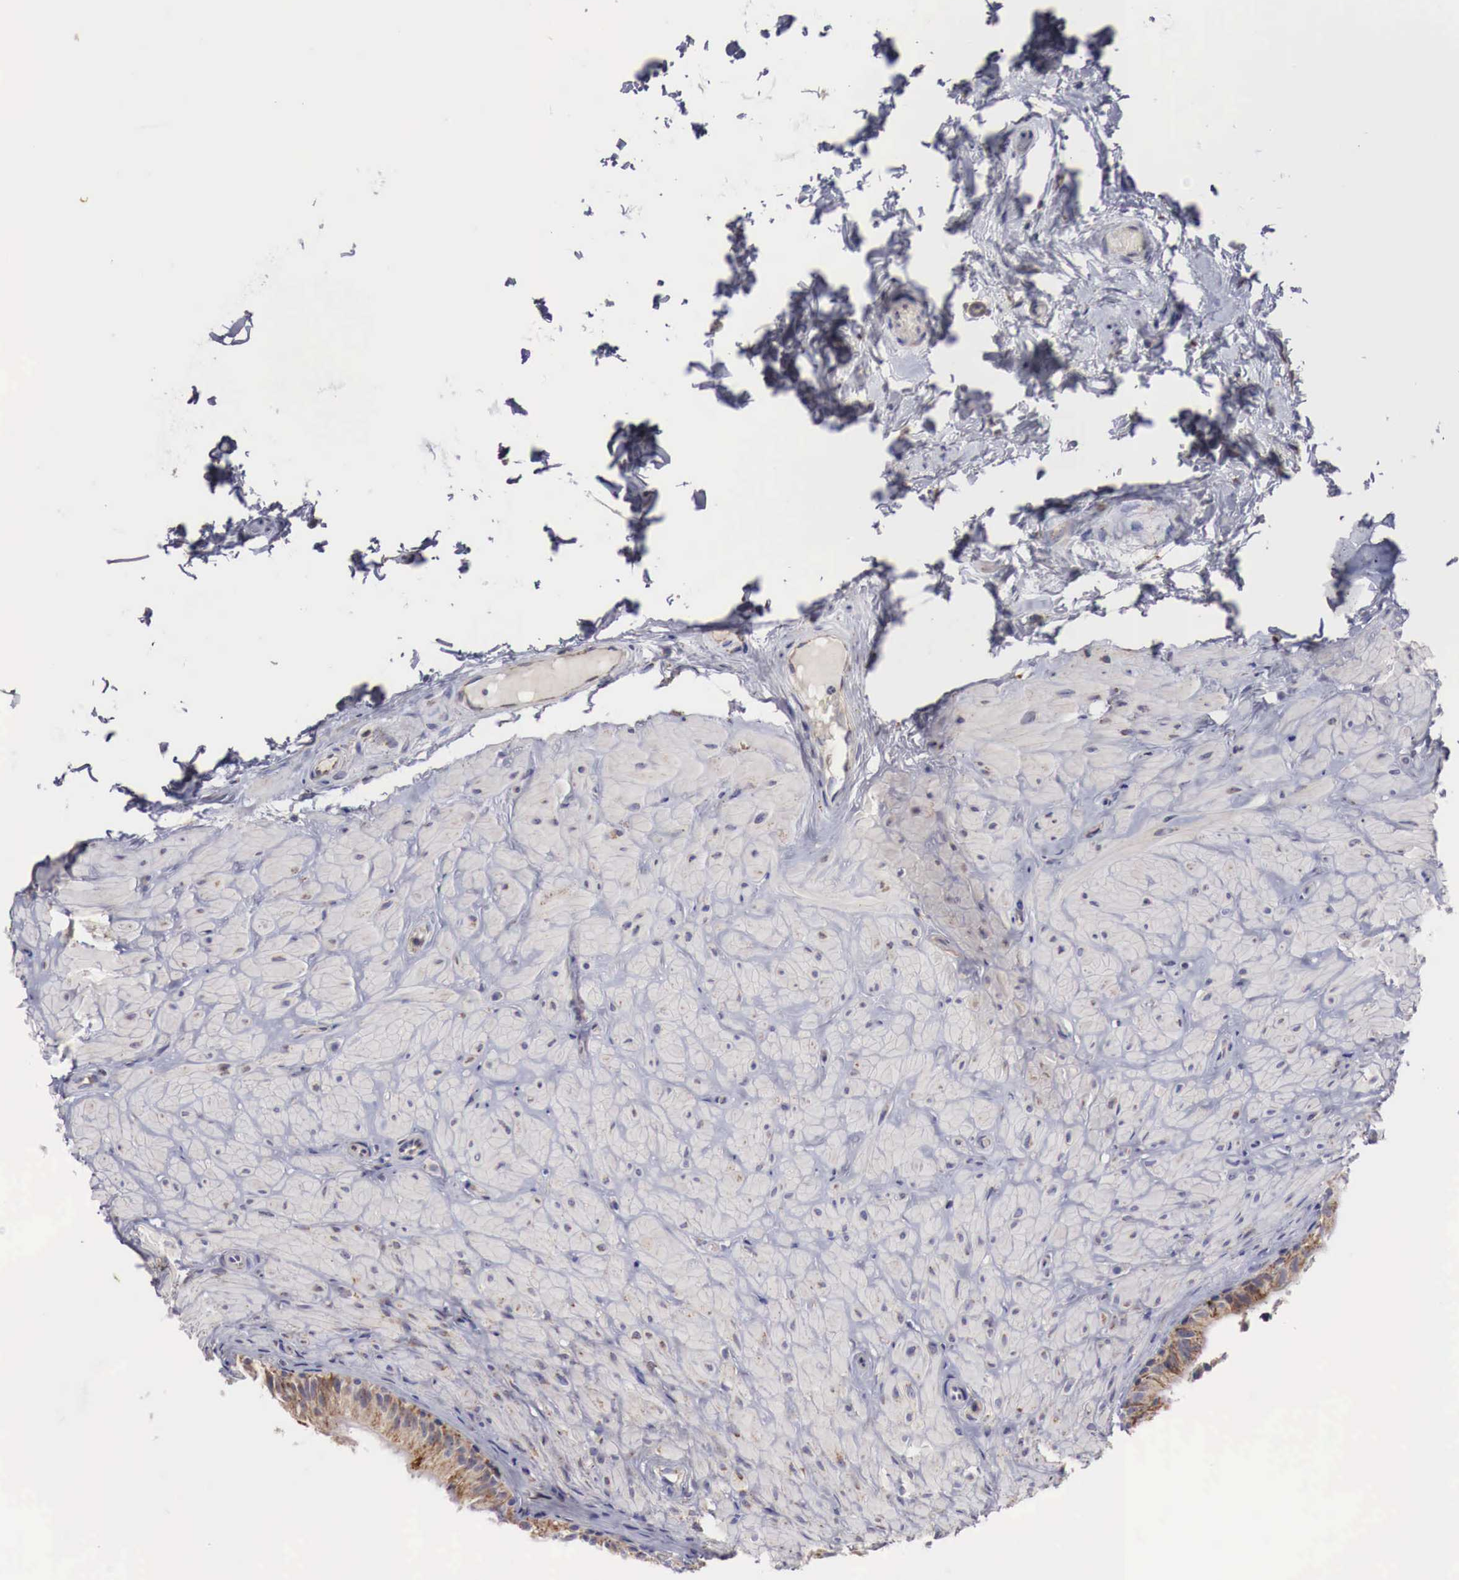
{"staining": {"intensity": "strong", "quantity": ">75%", "location": "cytoplasmic/membranous"}, "tissue": "epididymis", "cell_type": "Glandular cells", "image_type": "normal", "snomed": [{"axis": "morphology", "description": "Normal tissue, NOS"}, {"axis": "topography", "description": "Epididymis"}], "caption": "Immunohistochemistry (DAB) staining of normal human epididymis demonstrates strong cytoplasmic/membranous protein positivity in approximately >75% of glandular cells.", "gene": "XPNPEP3", "patient": {"sex": "male", "age": 52}}